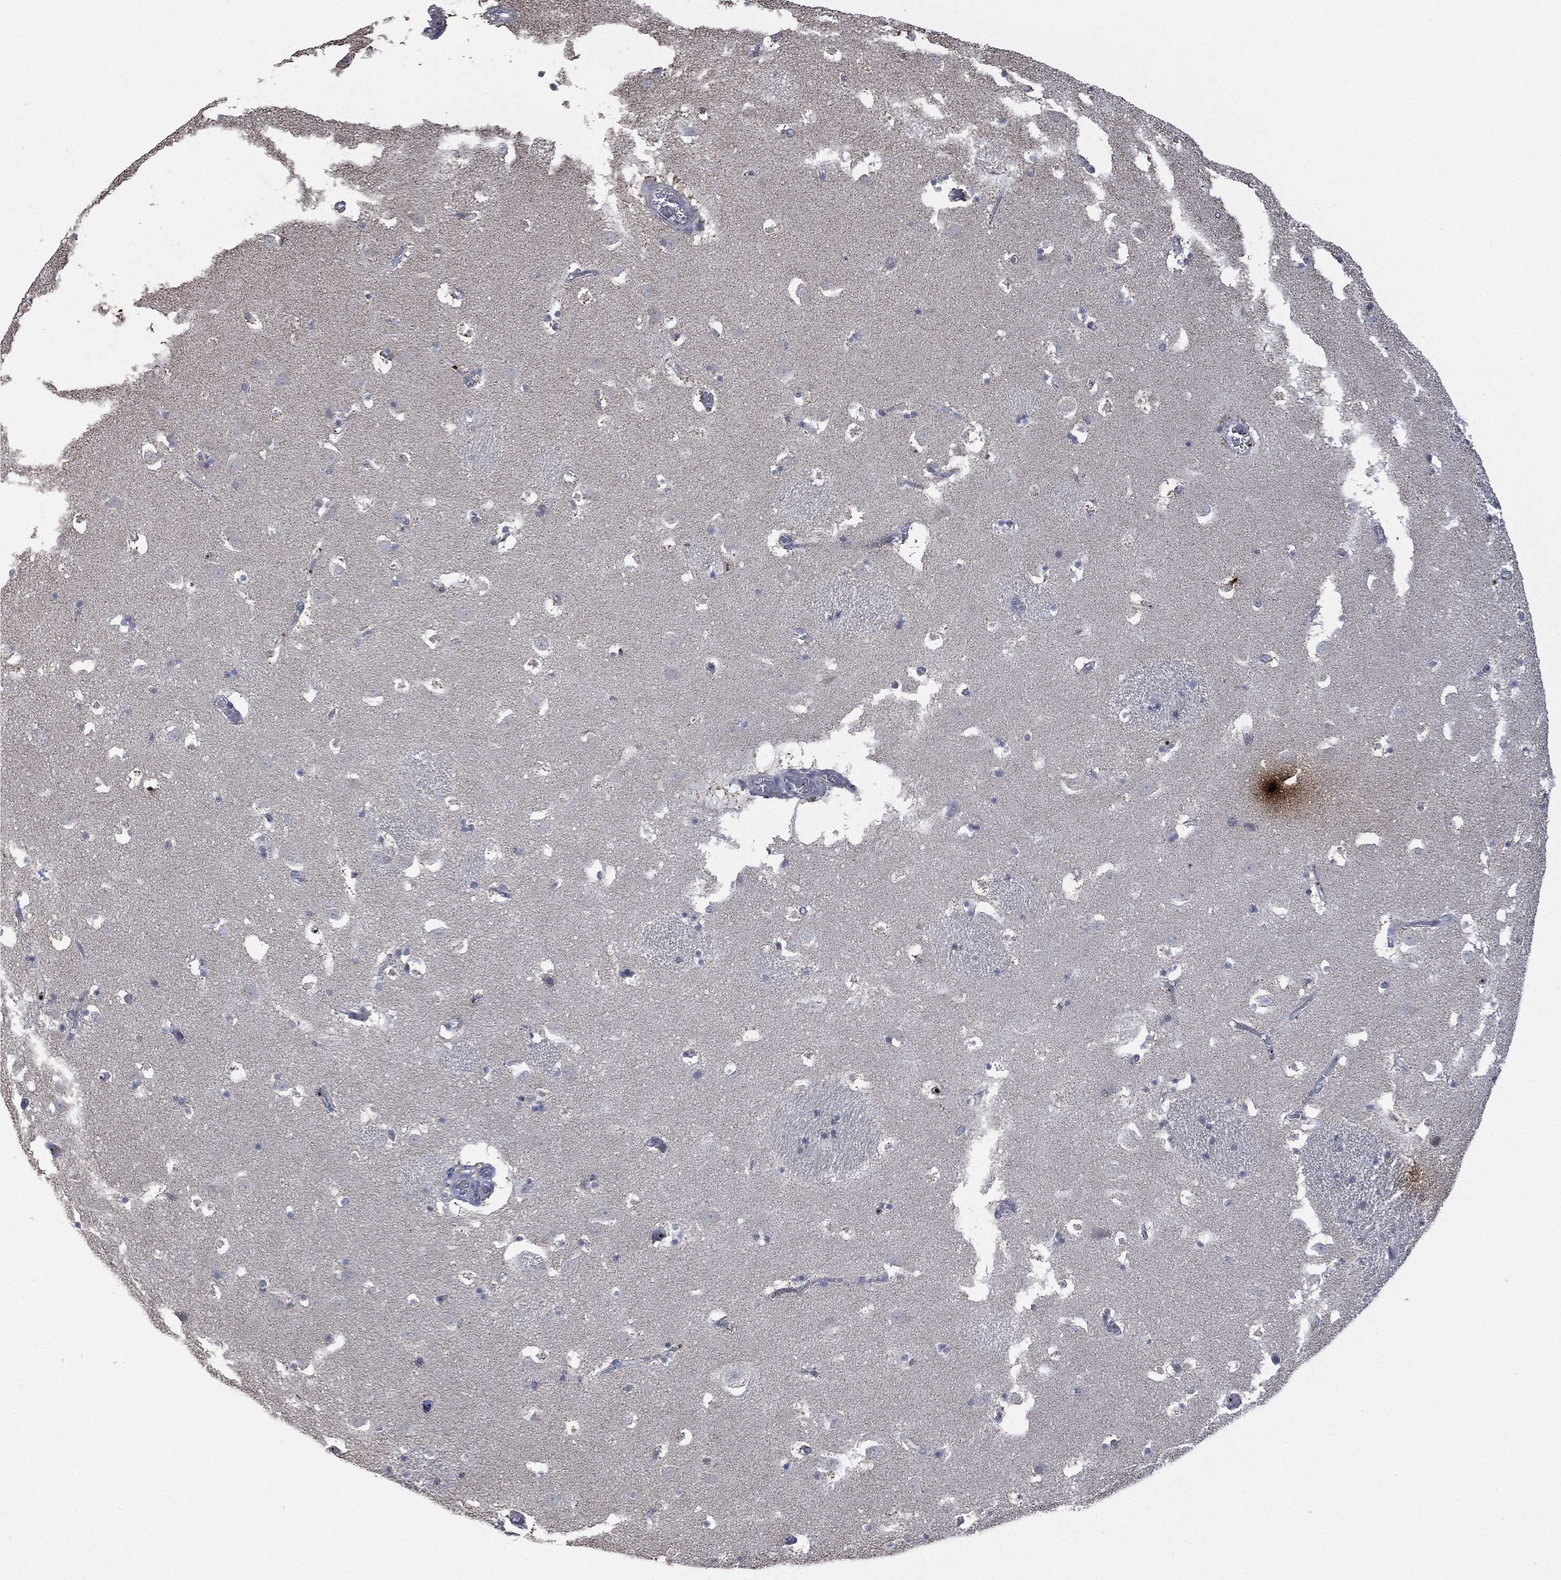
{"staining": {"intensity": "negative", "quantity": "none", "location": "none"}, "tissue": "caudate", "cell_type": "Glial cells", "image_type": "normal", "snomed": [{"axis": "morphology", "description": "Normal tissue, NOS"}, {"axis": "topography", "description": "Lateral ventricle wall"}], "caption": "Immunohistochemistry (IHC) micrograph of unremarkable caudate stained for a protein (brown), which displays no positivity in glial cells.", "gene": "CD33", "patient": {"sex": "female", "age": 42}}